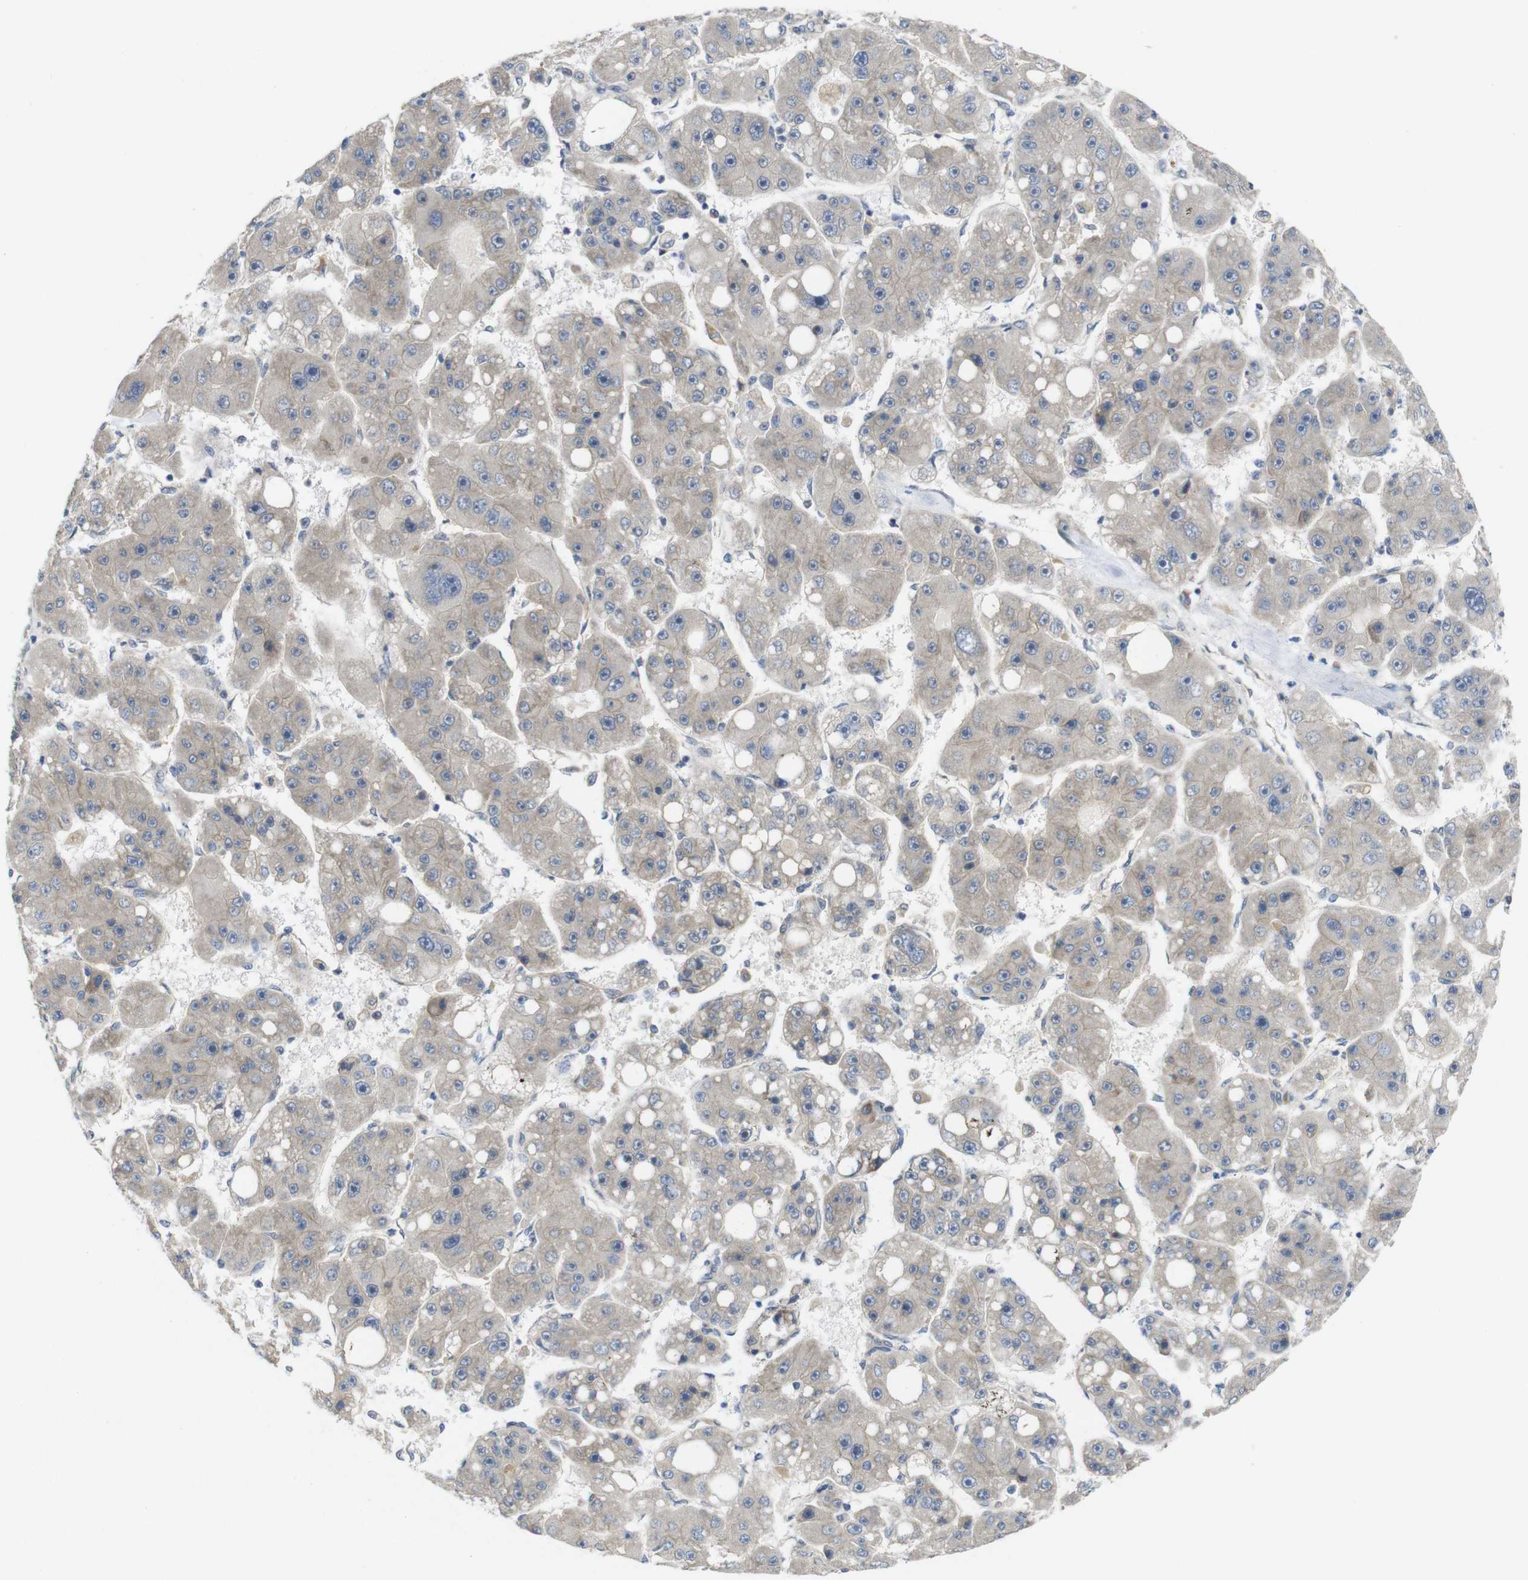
{"staining": {"intensity": "weak", "quantity": ">75%", "location": "cytoplasmic/membranous"}, "tissue": "liver cancer", "cell_type": "Tumor cells", "image_type": "cancer", "snomed": [{"axis": "morphology", "description": "Carcinoma, Hepatocellular, NOS"}, {"axis": "topography", "description": "Liver"}], "caption": "A photomicrograph of hepatocellular carcinoma (liver) stained for a protein exhibits weak cytoplasmic/membranous brown staining in tumor cells.", "gene": "ZDHHC5", "patient": {"sex": "female", "age": 61}}